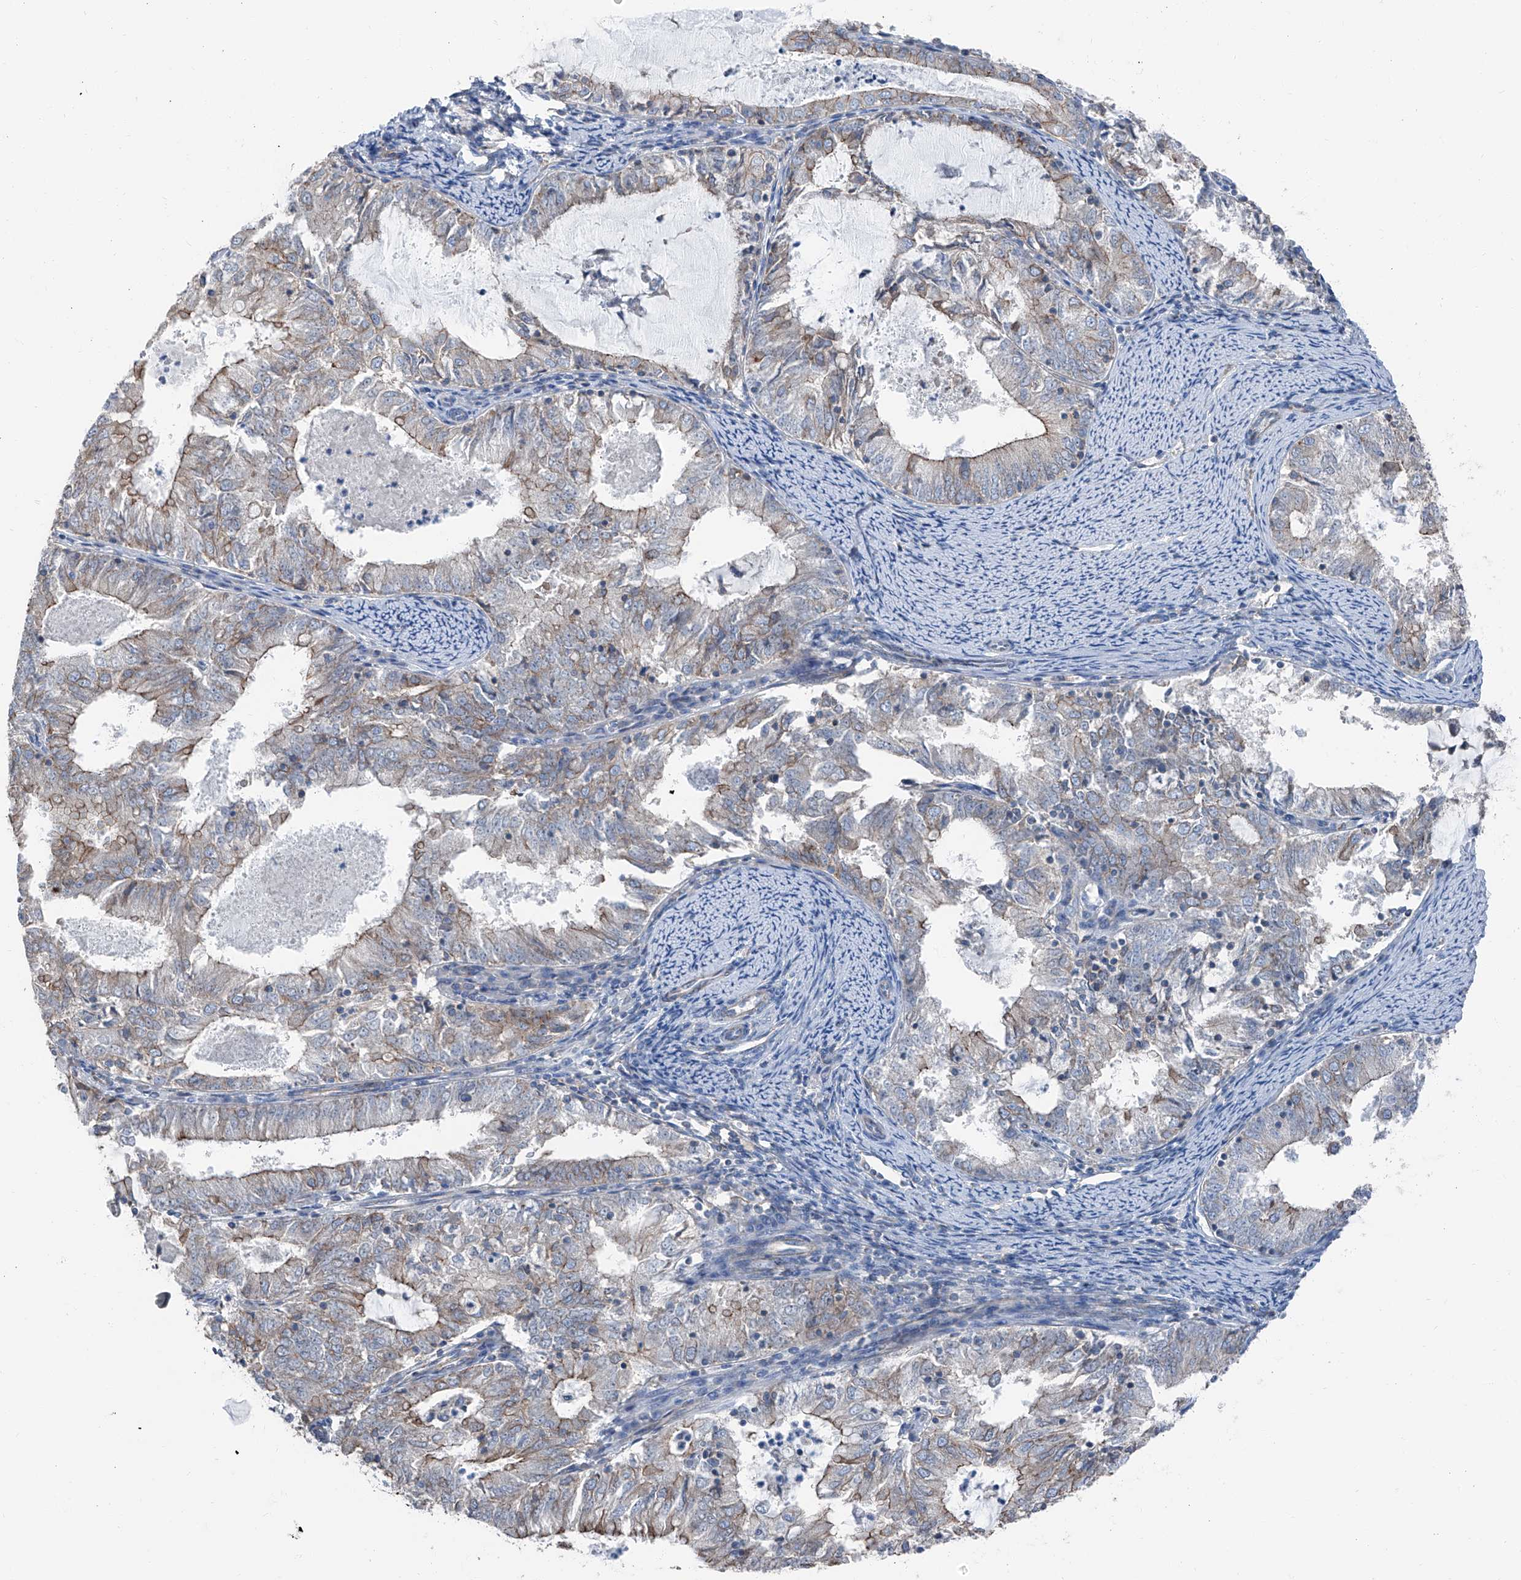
{"staining": {"intensity": "weak", "quantity": "25%-75%", "location": "cytoplasmic/membranous"}, "tissue": "endometrial cancer", "cell_type": "Tumor cells", "image_type": "cancer", "snomed": [{"axis": "morphology", "description": "Adenocarcinoma, NOS"}, {"axis": "topography", "description": "Endometrium"}], "caption": "About 25%-75% of tumor cells in adenocarcinoma (endometrial) demonstrate weak cytoplasmic/membranous protein staining as visualized by brown immunohistochemical staining.", "gene": "GPR142", "patient": {"sex": "female", "age": 57}}